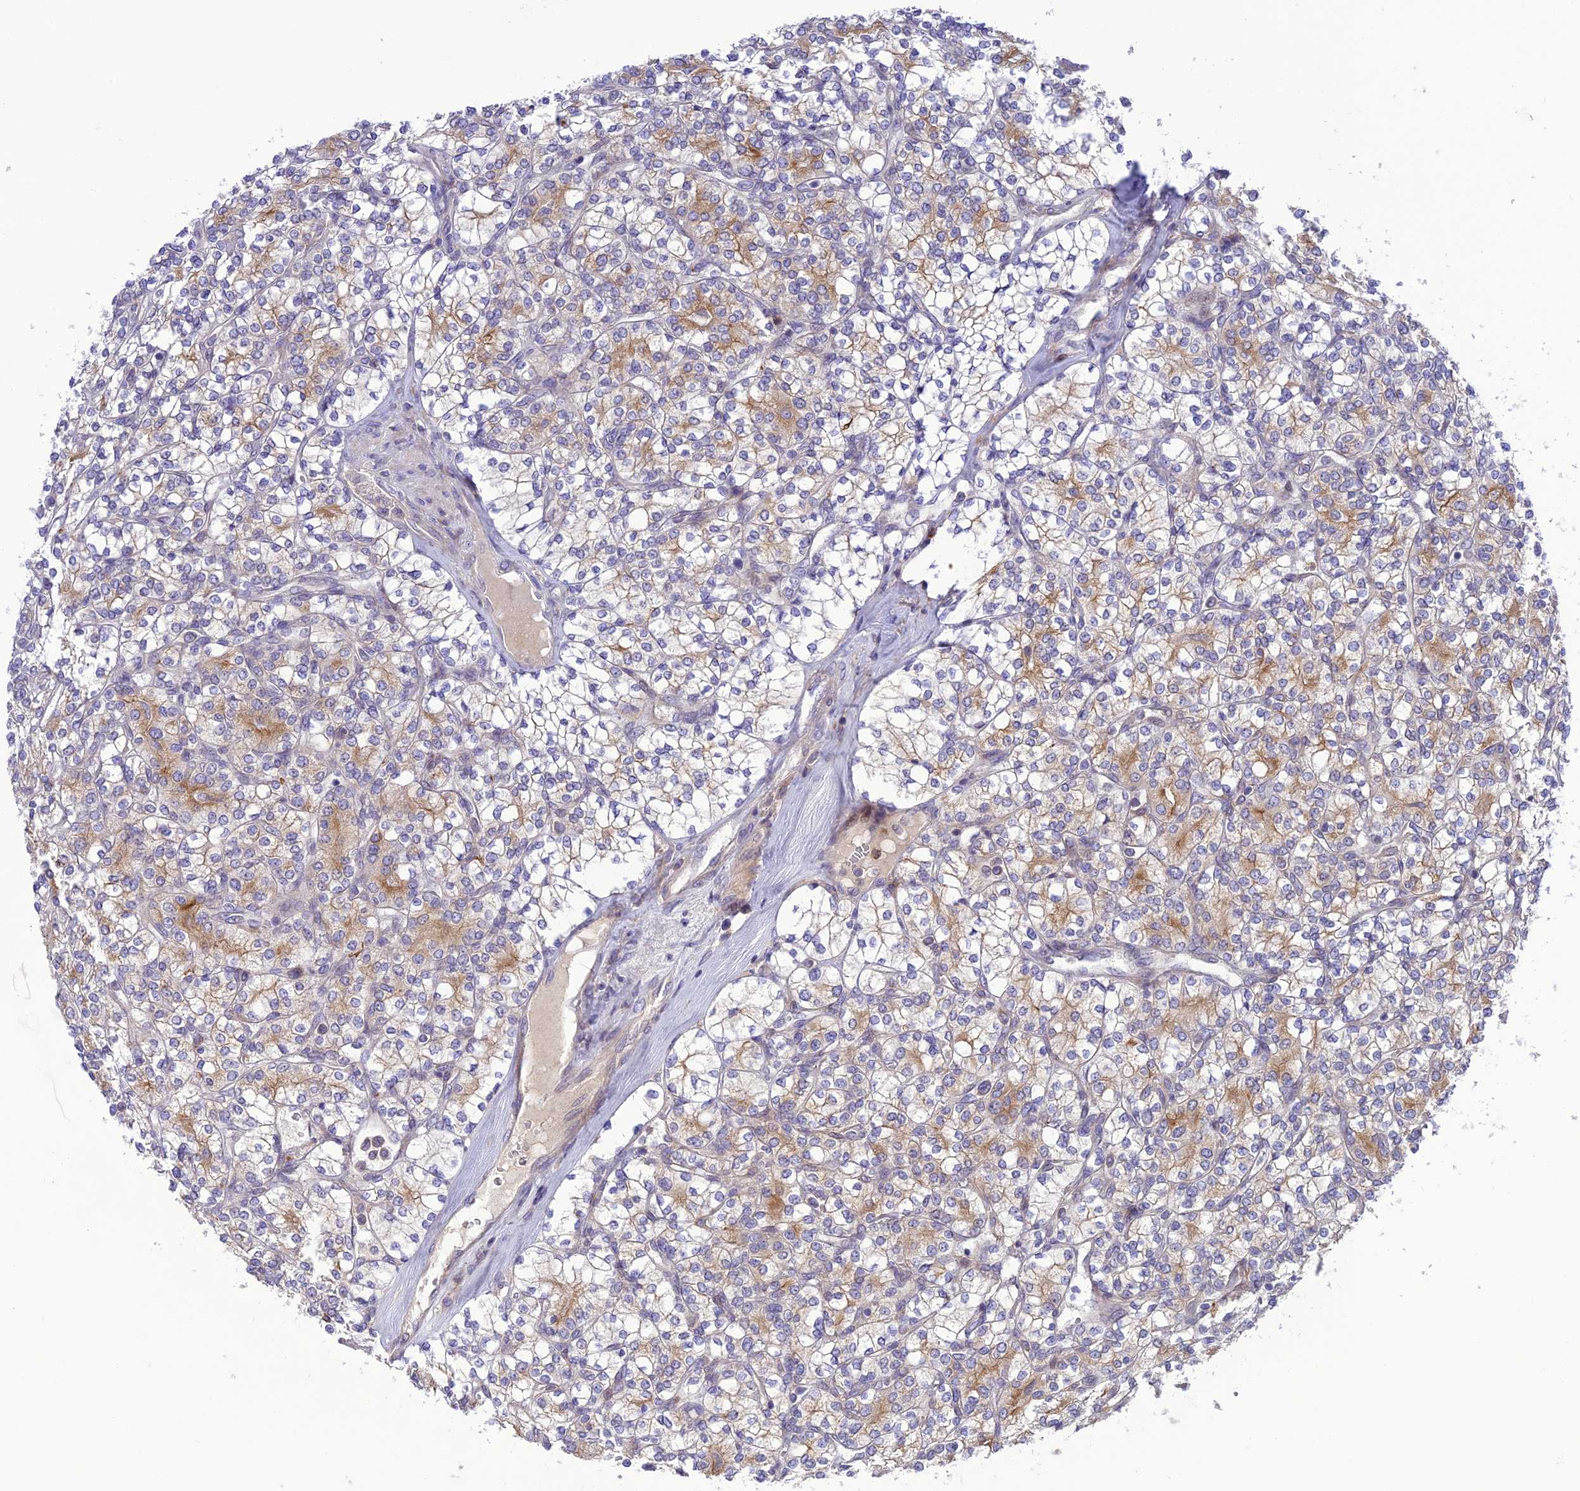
{"staining": {"intensity": "moderate", "quantity": "<25%", "location": "cytoplasmic/membranous"}, "tissue": "renal cancer", "cell_type": "Tumor cells", "image_type": "cancer", "snomed": [{"axis": "morphology", "description": "Adenocarcinoma, NOS"}, {"axis": "topography", "description": "Kidney"}], "caption": "Protein expression analysis of adenocarcinoma (renal) displays moderate cytoplasmic/membranous positivity in approximately <25% of tumor cells.", "gene": "JMY", "patient": {"sex": "male", "age": 77}}